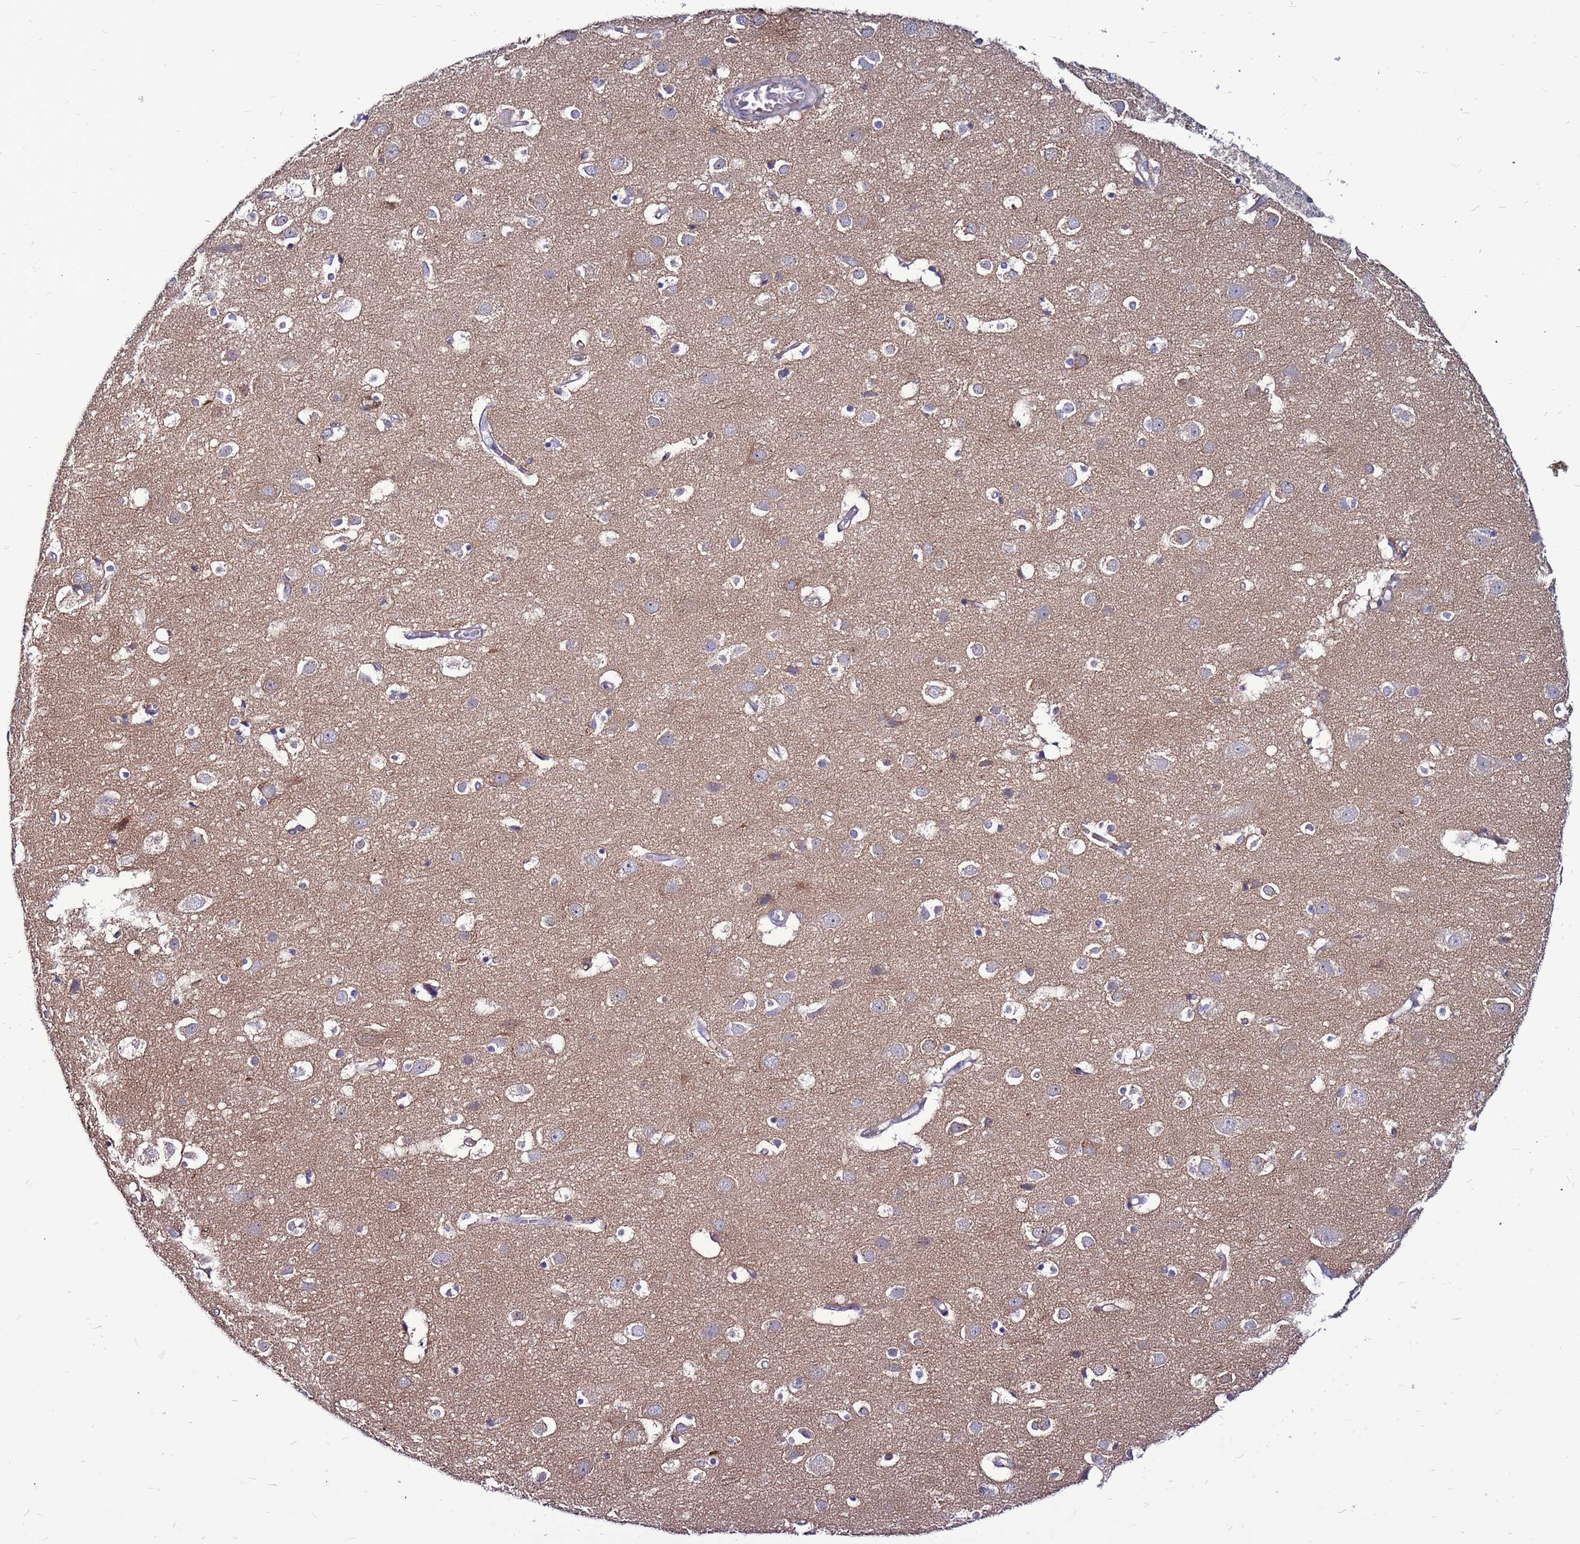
{"staining": {"intensity": "negative", "quantity": "none", "location": "none"}, "tissue": "cerebral cortex", "cell_type": "Endothelial cells", "image_type": "normal", "snomed": [{"axis": "morphology", "description": "Normal tissue, NOS"}, {"axis": "topography", "description": "Cerebral cortex"}], "caption": "A photomicrograph of cerebral cortex stained for a protein reveals no brown staining in endothelial cells.", "gene": "GPN3", "patient": {"sex": "male", "age": 54}}